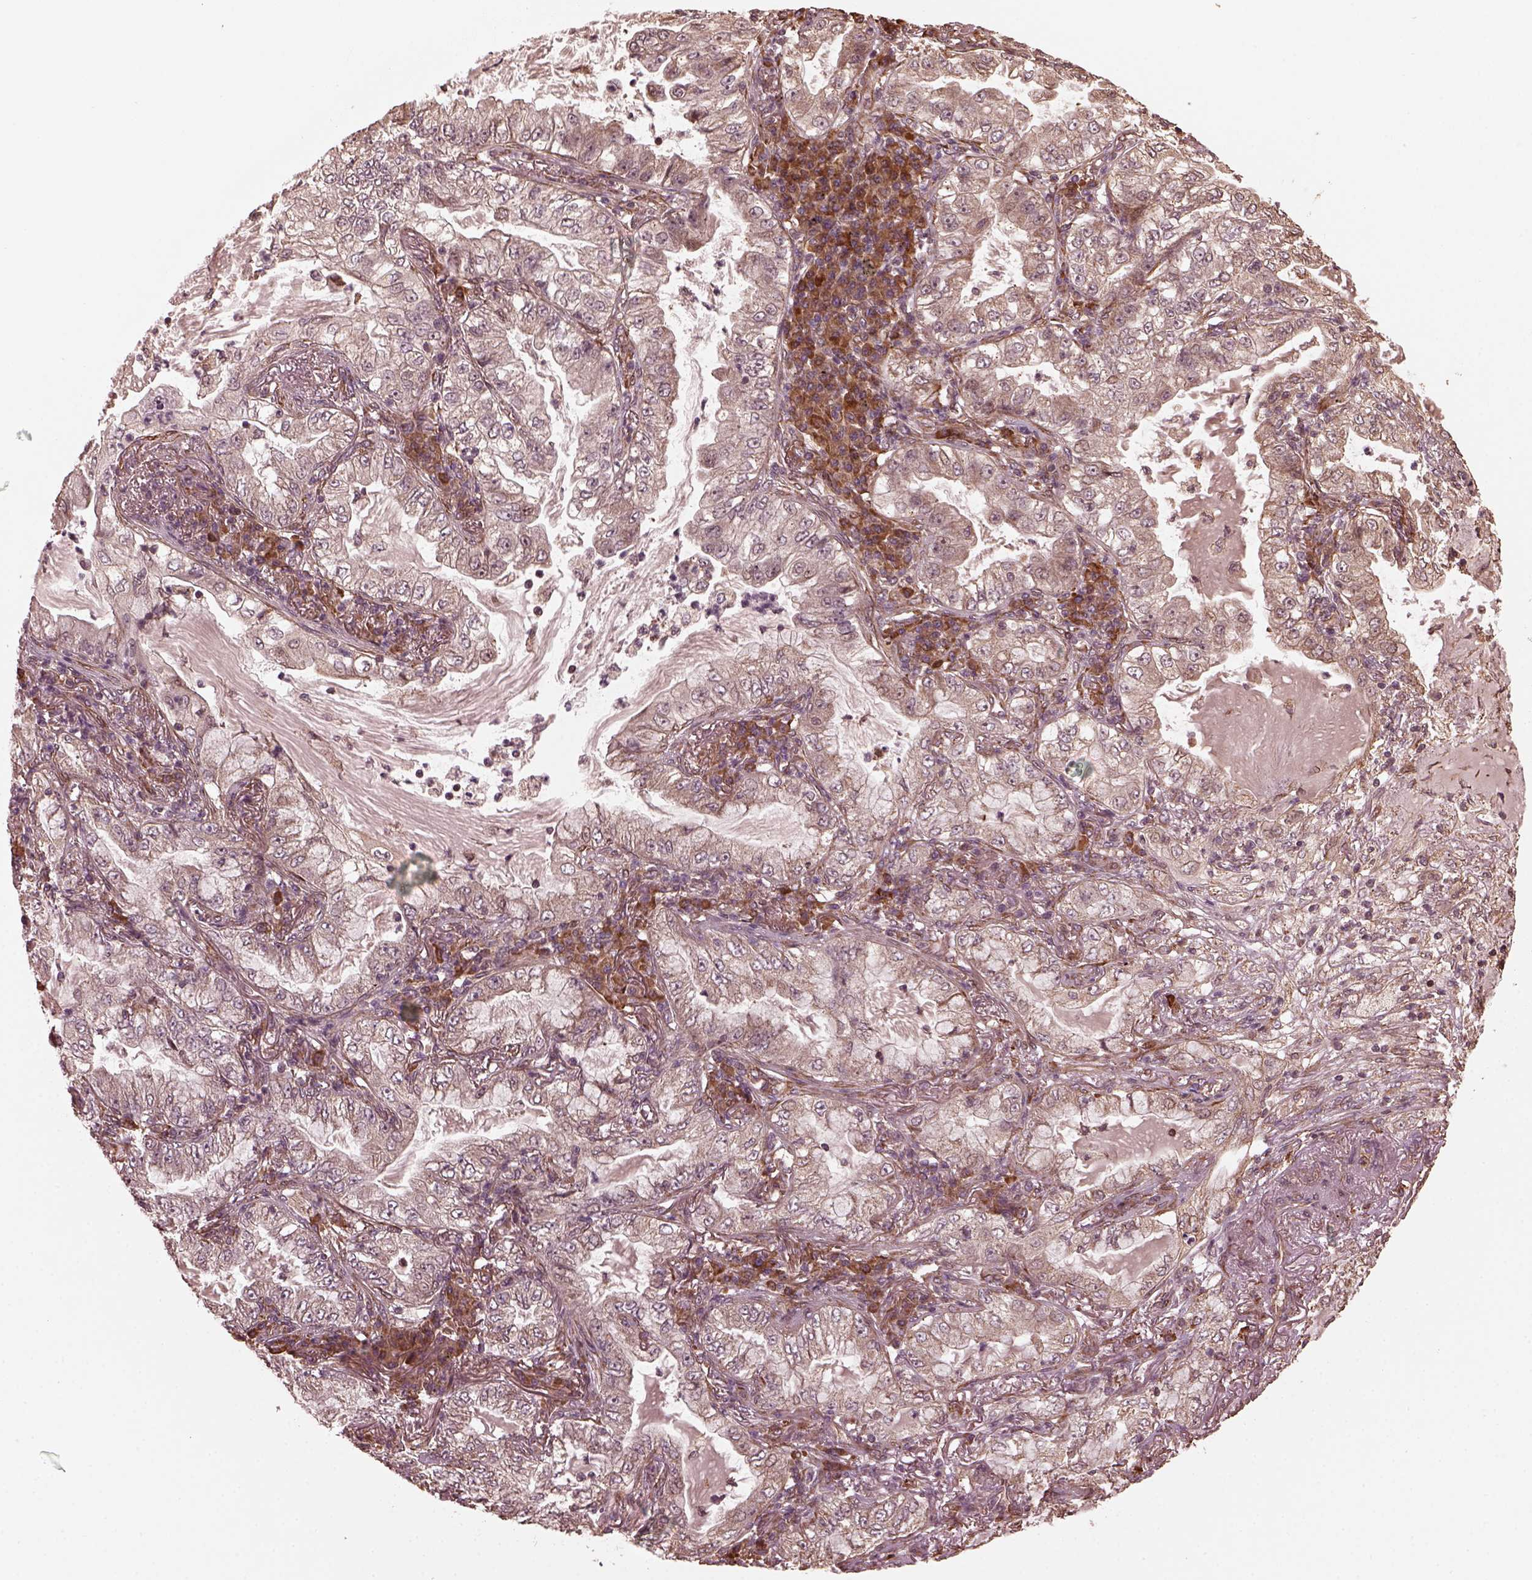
{"staining": {"intensity": "weak", "quantity": "<25%", "location": "cytoplasmic/membranous"}, "tissue": "lung cancer", "cell_type": "Tumor cells", "image_type": "cancer", "snomed": [{"axis": "morphology", "description": "Adenocarcinoma, NOS"}, {"axis": "topography", "description": "Lung"}], "caption": "This is an immunohistochemistry (IHC) micrograph of human lung adenocarcinoma. There is no expression in tumor cells.", "gene": "ZNF292", "patient": {"sex": "female", "age": 73}}